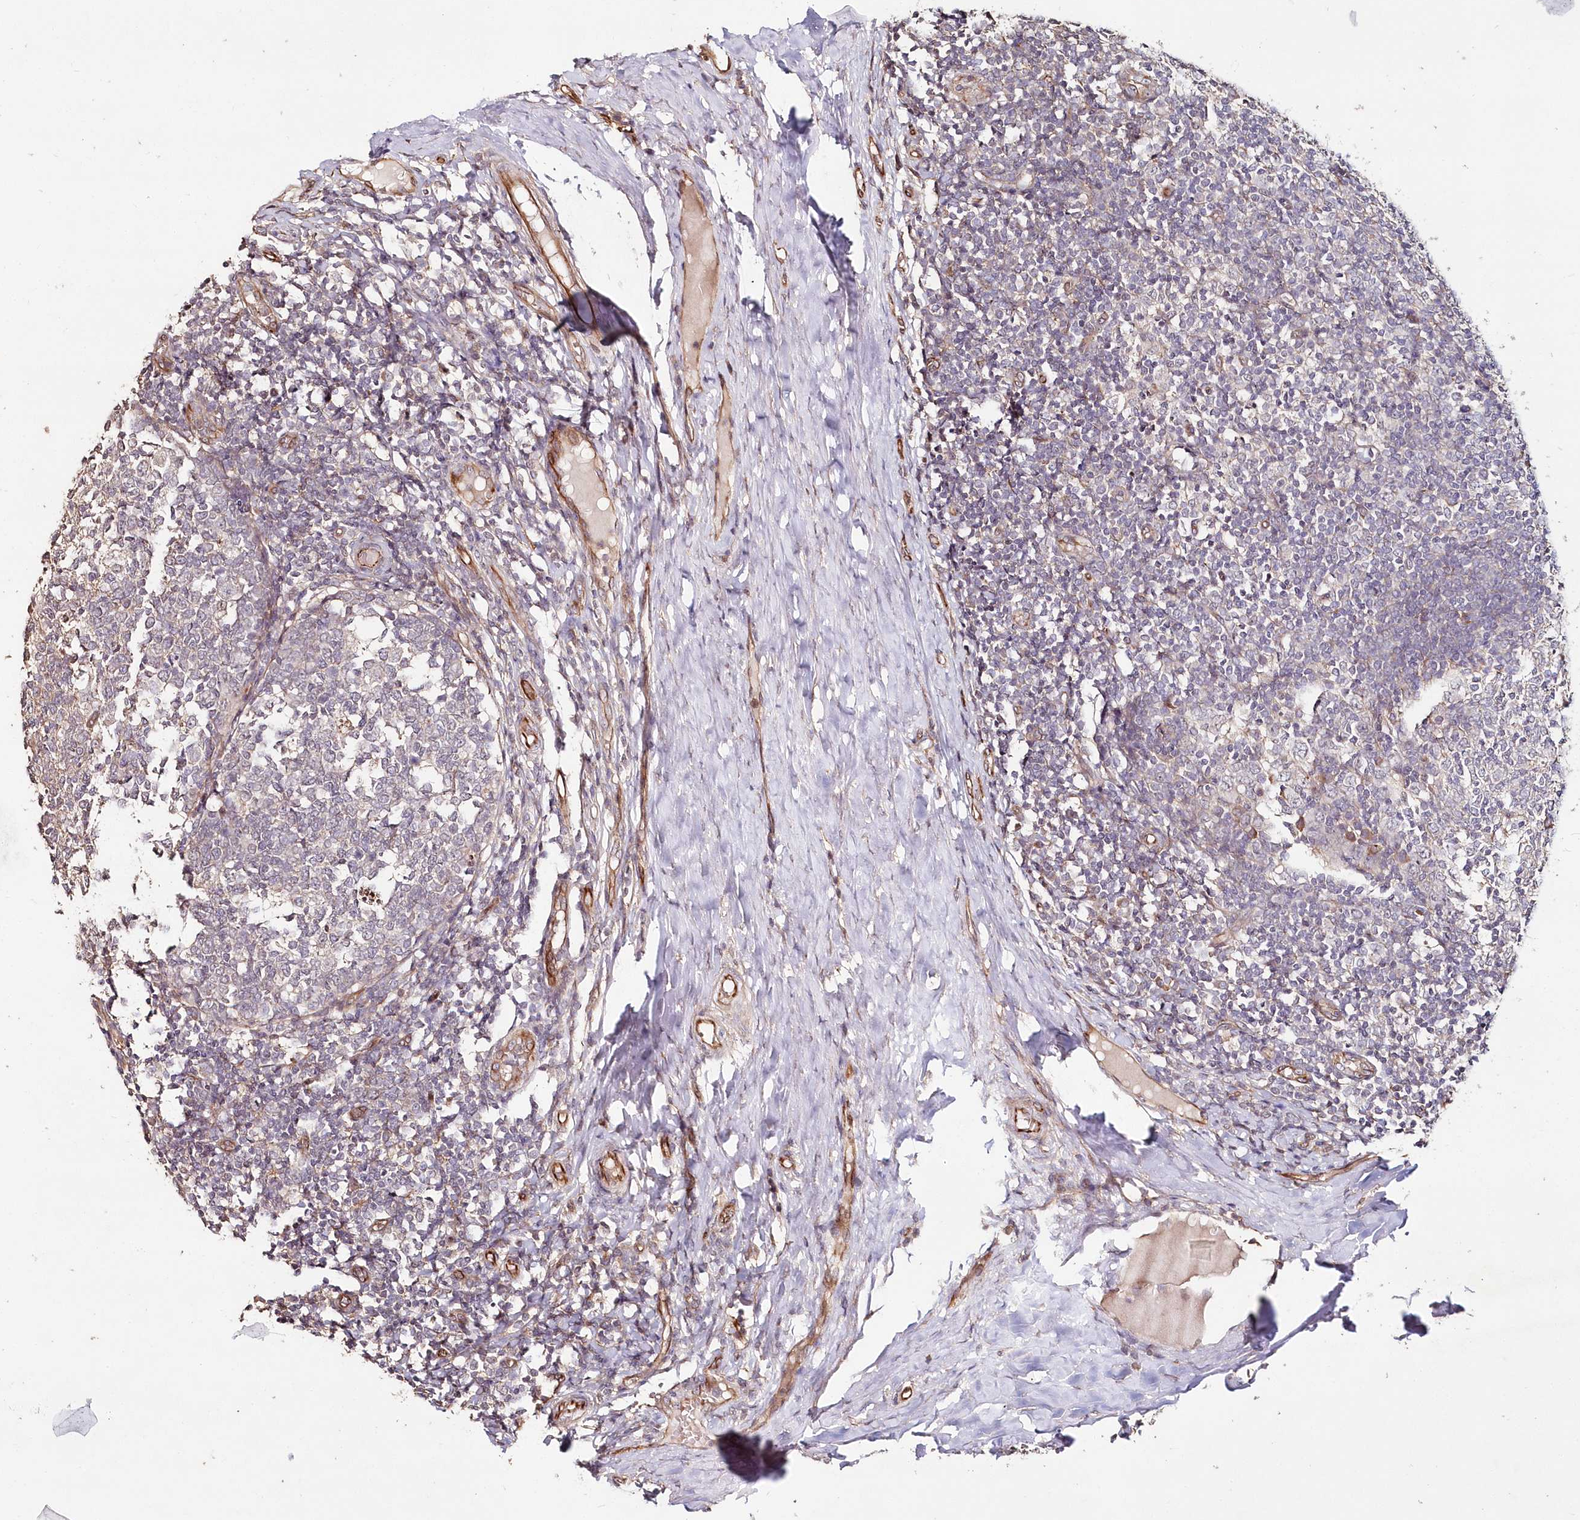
{"staining": {"intensity": "negative", "quantity": "none", "location": "none"}, "tissue": "tonsil", "cell_type": "Germinal center cells", "image_type": "normal", "snomed": [{"axis": "morphology", "description": "Normal tissue, NOS"}, {"axis": "topography", "description": "Tonsil"}], "caption": "This image is of normal tonsil stained with IHC to label a protein in brown with the nuclei are counter-stained blue. There is no positivity in germinal center cells.", "gene": "HYCC2", "patient": {"sex": "female", "age": 19}}